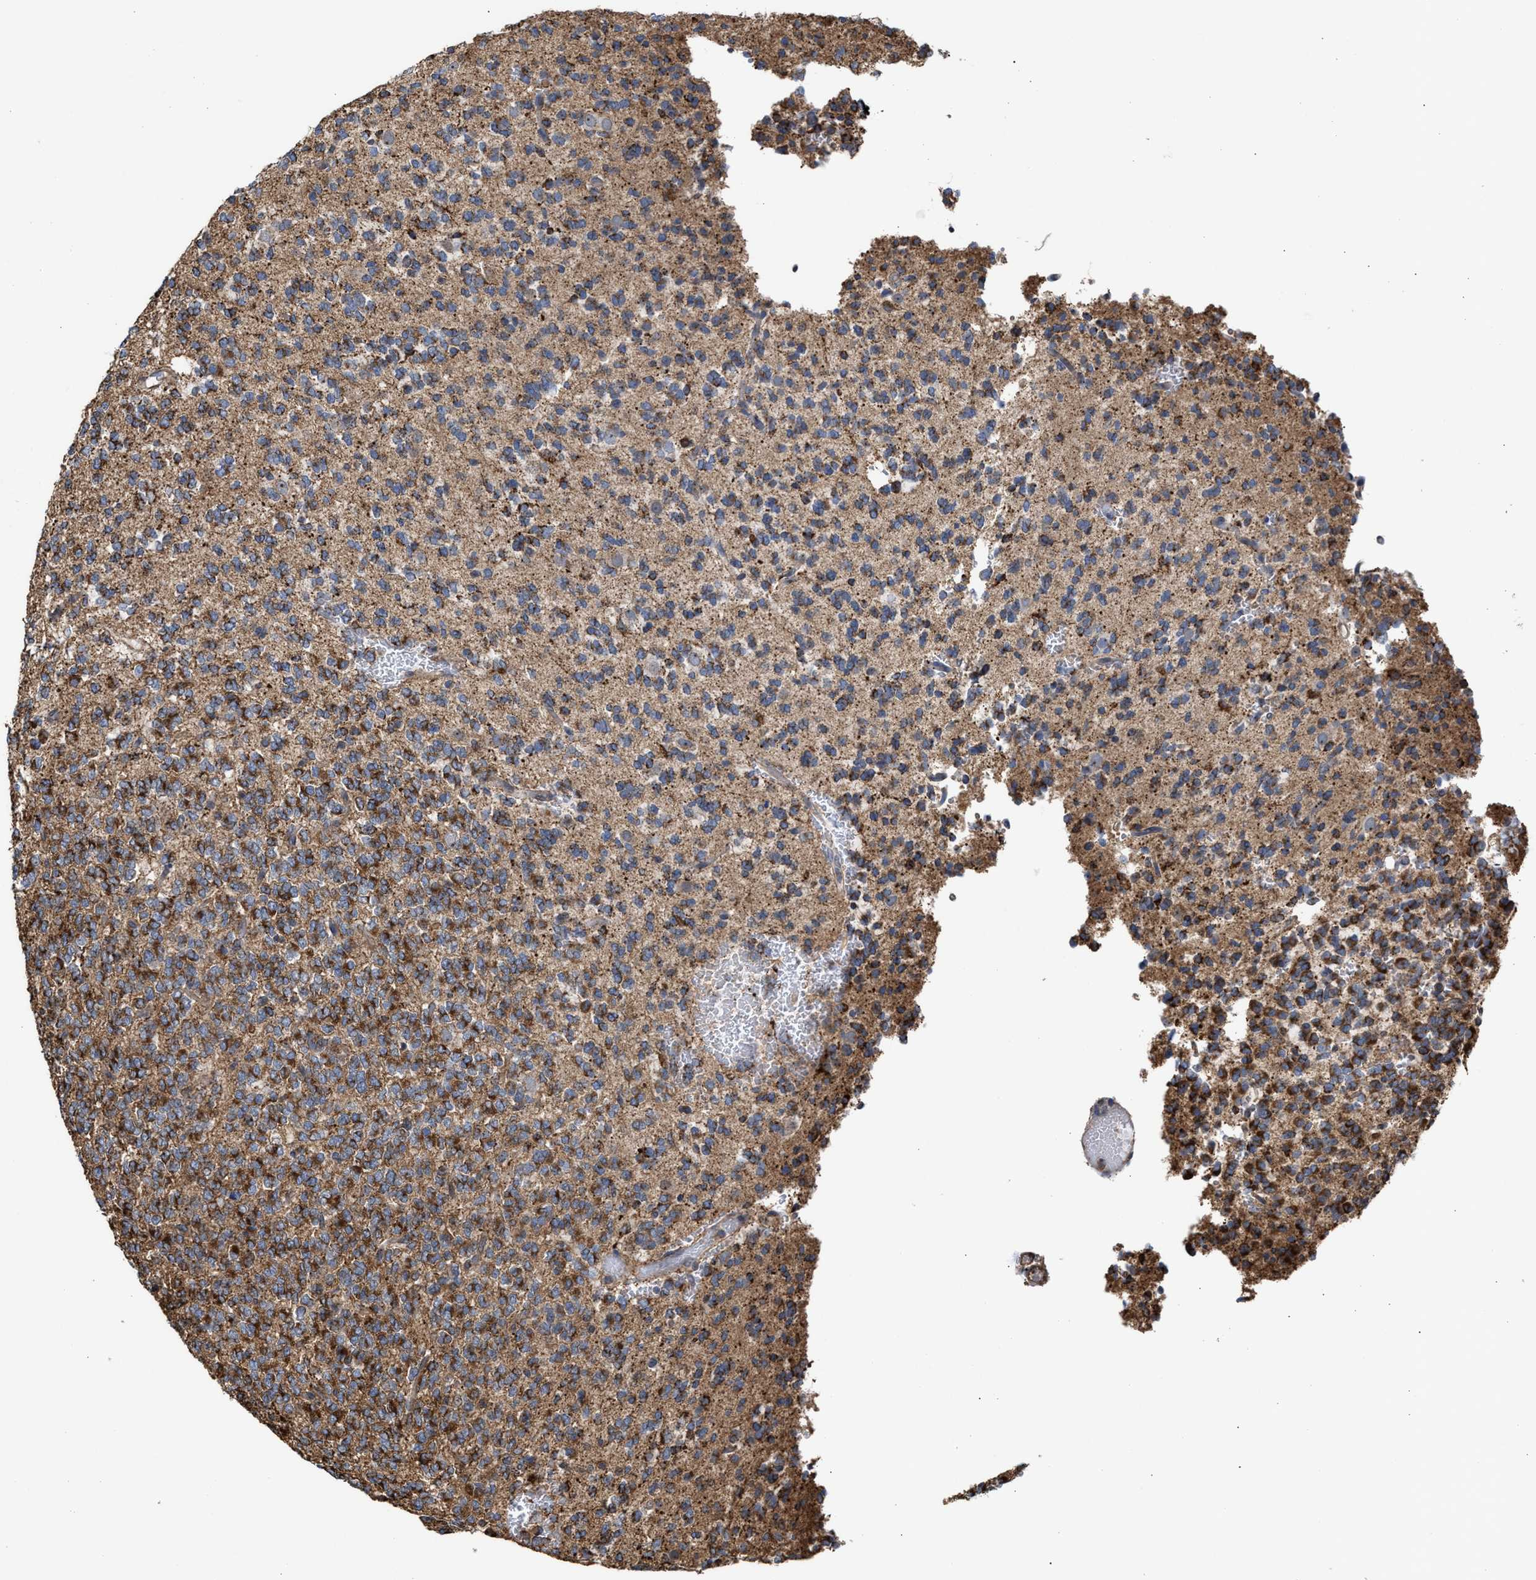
{"staining": {"intensity": "moderate", "quantity": "25%-75%", "location": "cytoplasmic/membranous"}, "tissue": "glioma", "cell_type": "Tumor cells", "image_type": "cancer", "snomed": [{"axis": "morphology", "description": "Glioma, malignant, Low grade"}, {"axis": "topography", "description": "Brain"}], "caption": "Human glioma stained for a protein (brown) shows moderate cytoplasmic/membranous positive staining in about 25%-75% of tumor cells.", "gene": "EXOSC2", "patient": {"sex": "male", "age": 38}}